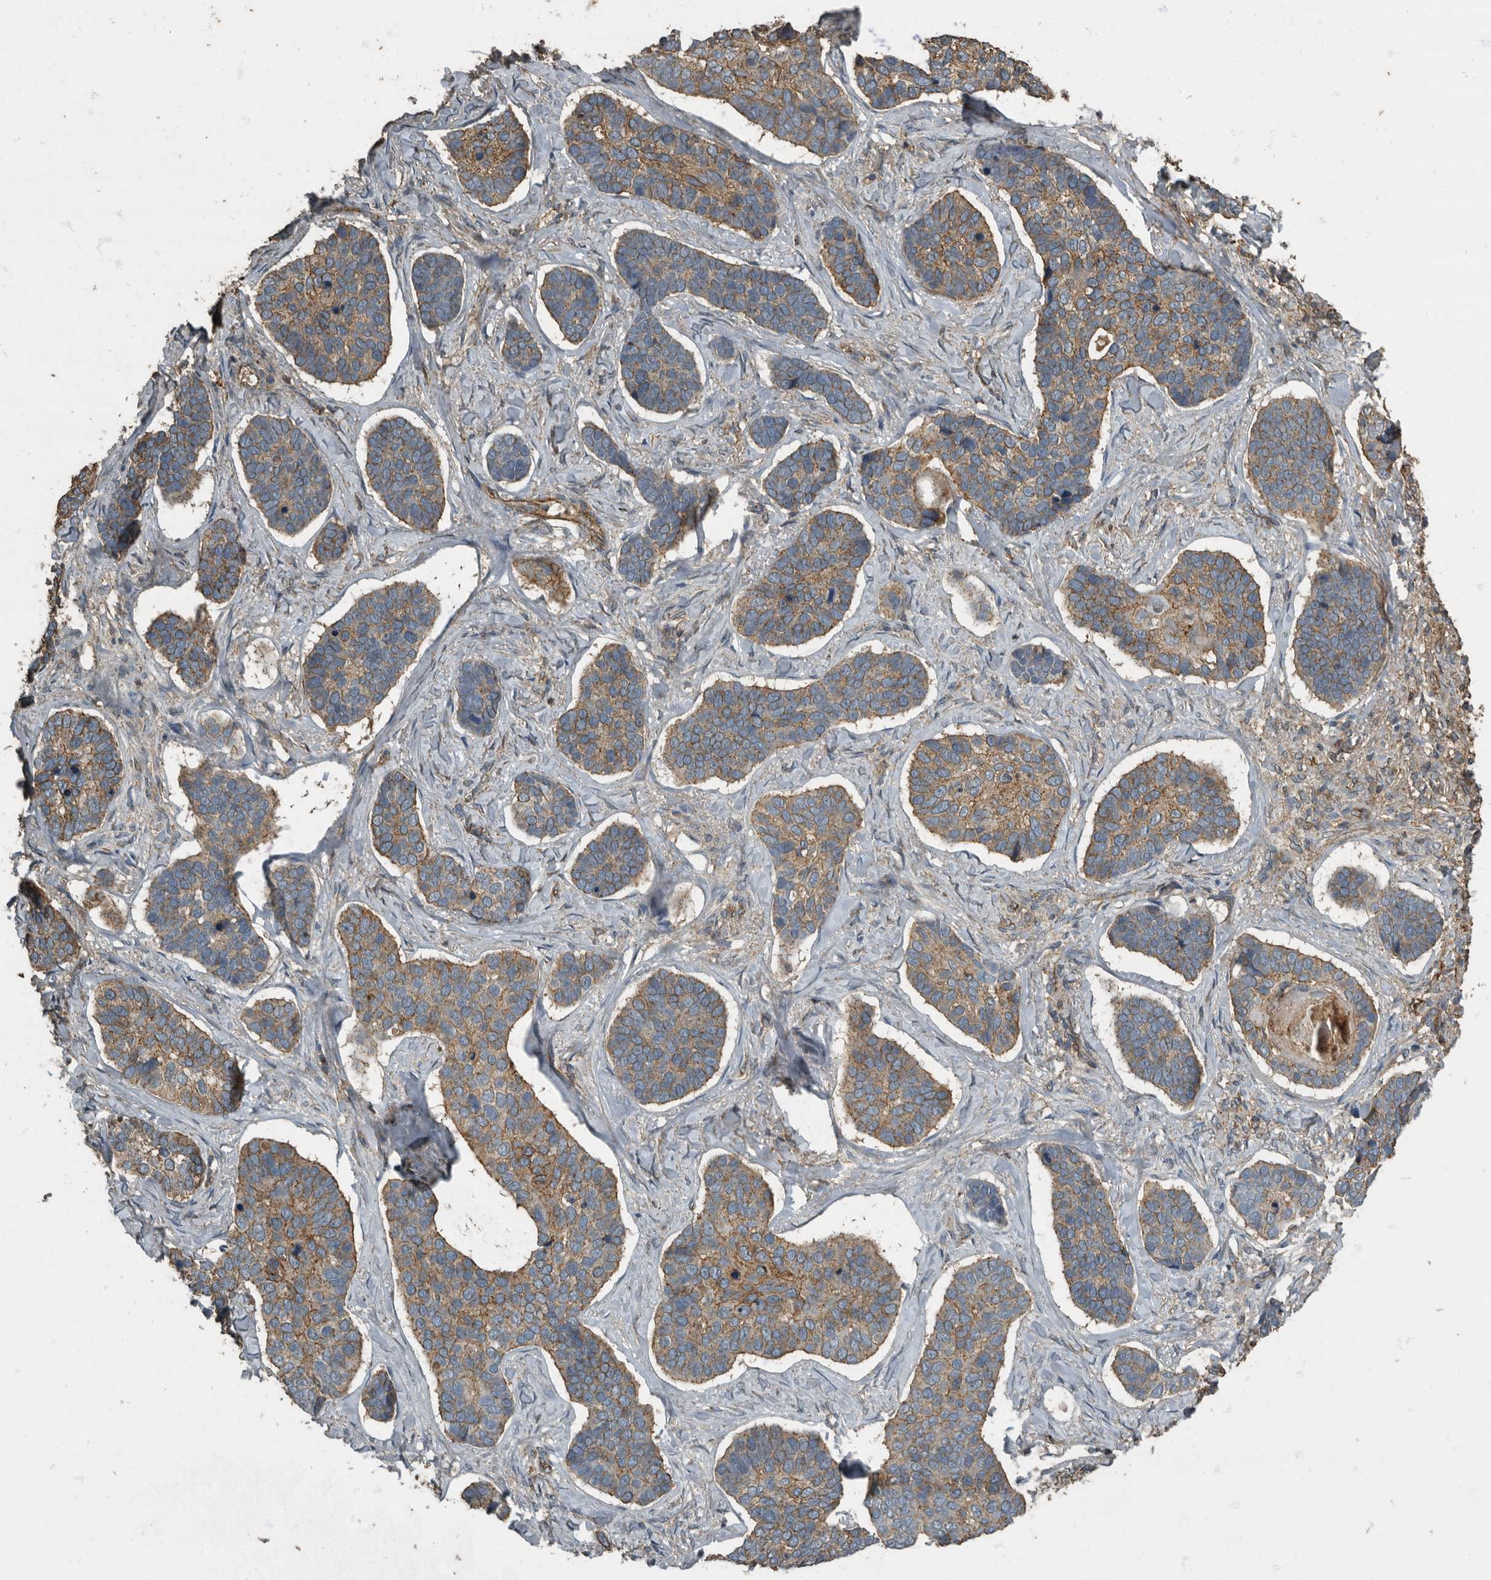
{"staining": {"intensity": "moderate", "quantity": ">75%", "location": "cytoplasmic/membranous"}, "tissue": "skin cancer", "cell_type": "Tumor cells", "image_type": "cancer", "snomed": [{"axis": "morphology", "description": "Basal cell carcinoma"}, {"axis": "topography", "description": "Skin"}], "caption": "This is a micrograph of immunohistochemistry (IHC) staining of basal cell carcinoma (skin), which shows moderate staining in the cytoplasmic/membranous of tumor cells.", "gene": "IL15RA", "patient": {"sex": "male", "age": 62}}